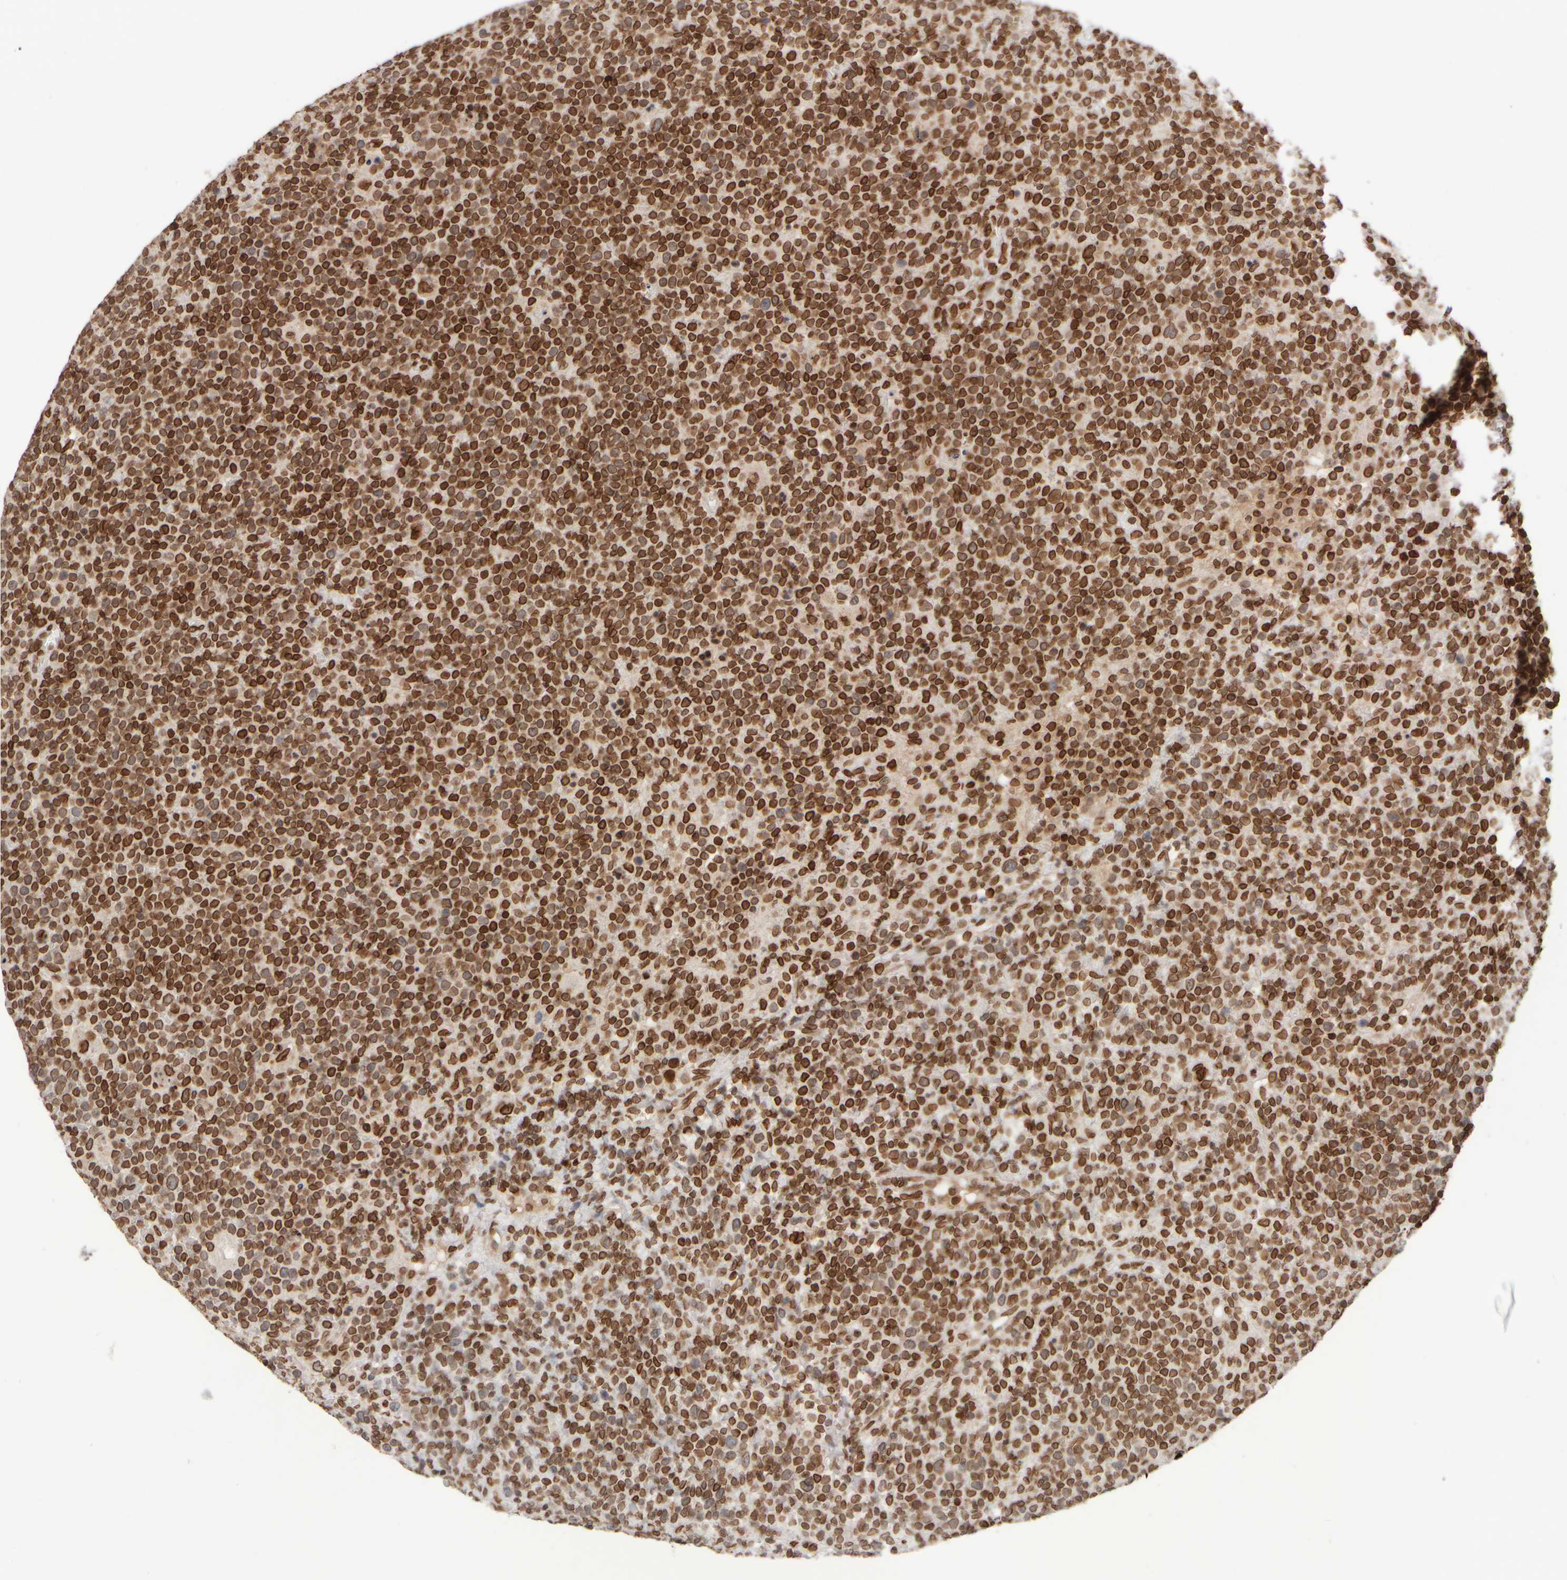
{"staining": {"intensity": "strong", "quantity": ">75%", "location": "cytoplasmic/membranous,nuclear"}, "tissue": "lymphoma", "cell_type": "Tumor cells", "image_type": "cancer", "snomed": [{"axis": "morphology", "description": "Malignant lymphoma, non-Hodgkin's type, High grade"}, {"axis": "topography", "description": "Lymph node"}], "caption": "This photomicrograph displays immunohistochemistry staining of human lymphoma, with high strong cytoplasmic/membranous and nuclear expression in approximately >75% of tumor cells.", "gene": "ZC3HC1", "patient": {"sex": "male", "age": 61}}